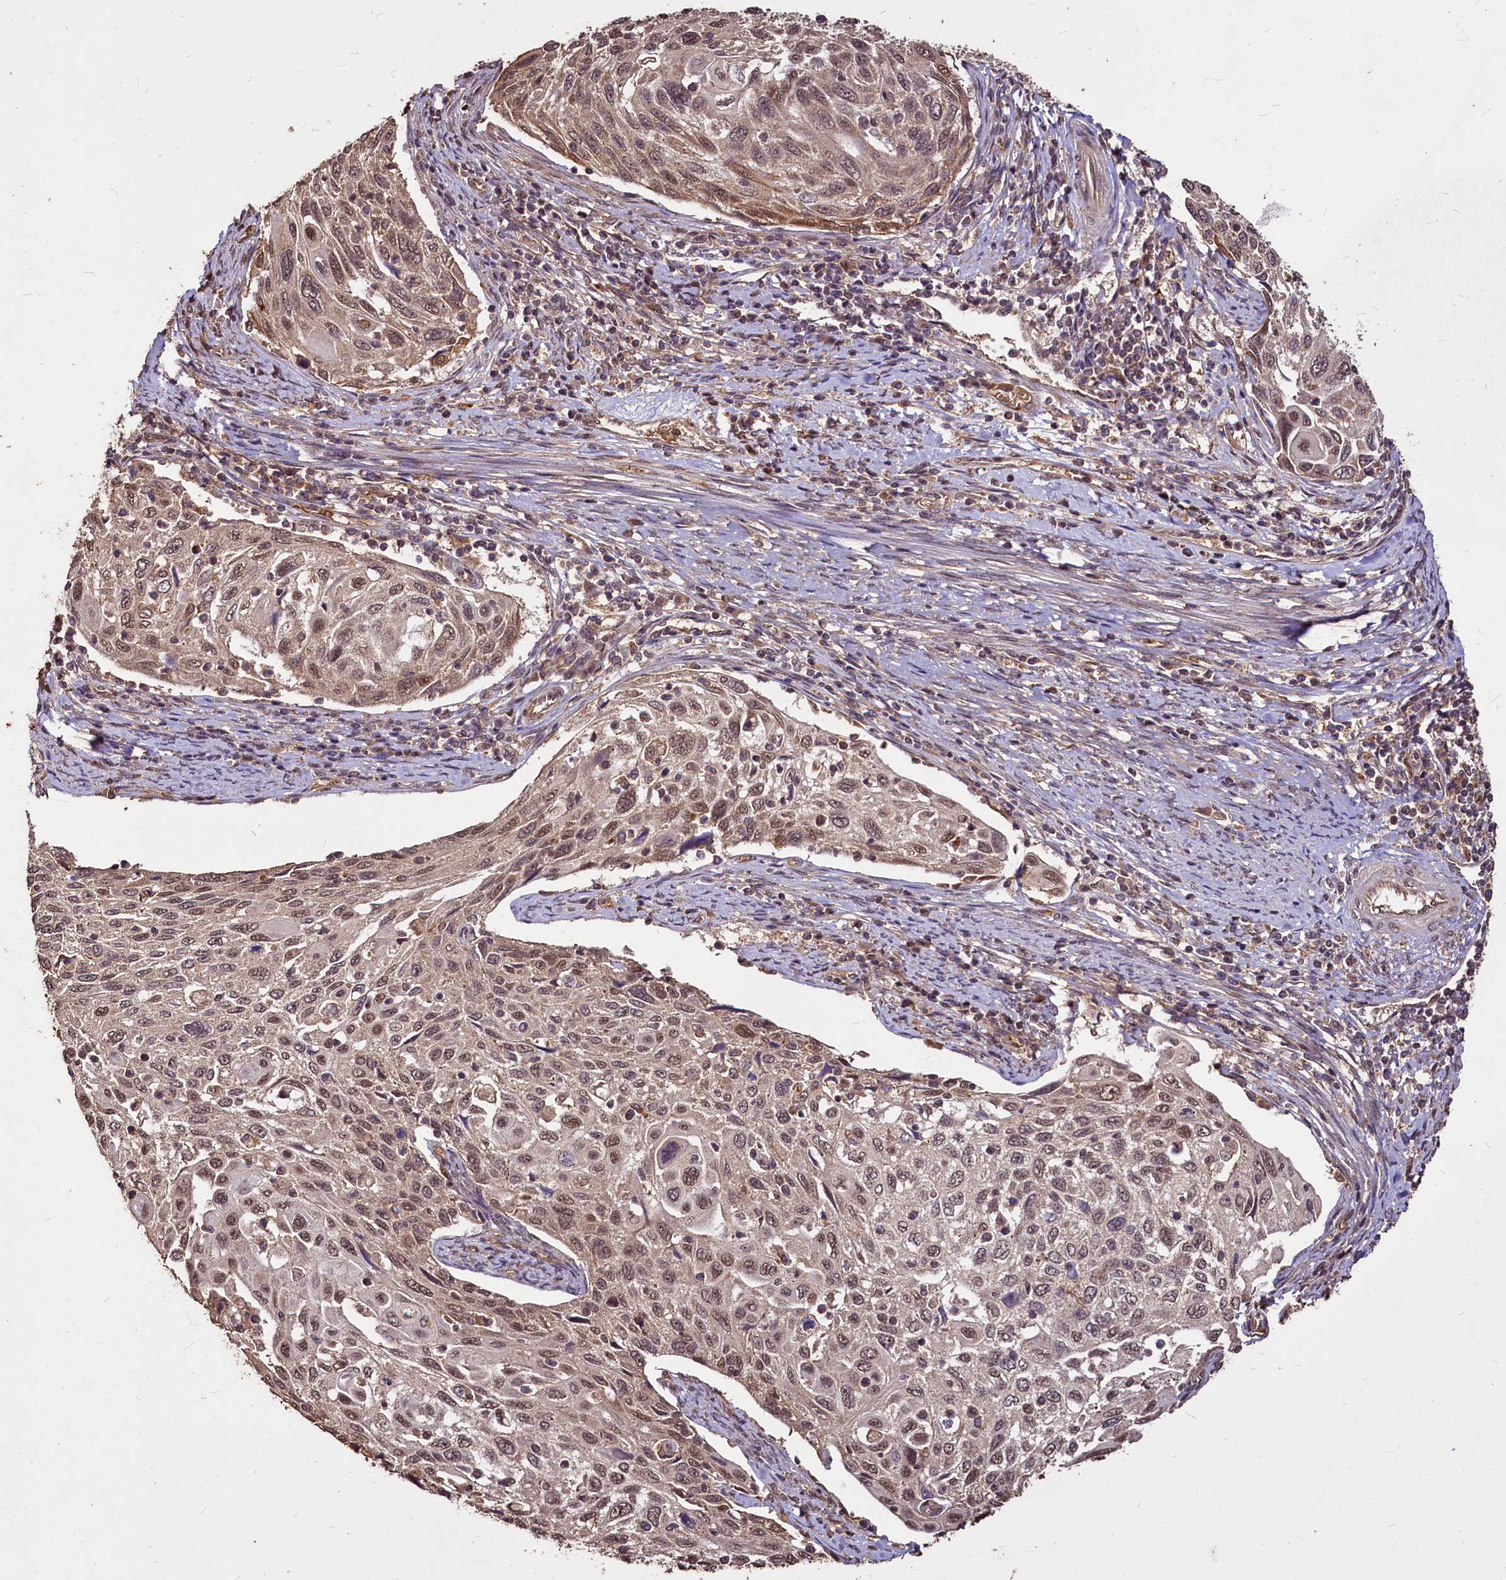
{"staining": {"intensity": "moderate", "quantity": ">75%", "location": "nuclear"}, "tissue": "cervical cancer", "cell_type": "Tumor cells", "image_type": "cancer", "snomed": [{"axis": "morphology", "description": "Squamous cell carcinoma, NOS"}, {"axis": "topography", "description": "Cervix"}], "caption": "High-magnification brightfield microscopy of cervical cancer (squamous cell carcinoma) stained with DAB (3,3'-diaminobenzidine) (brown) and counterstained with hematoxylin (blue). tumor cells exhibit moderate nuclear expression is appreciated in about>75% of cells. (Stains: DAB (3,3'-diaminobenzidine) in brown, nuclei in blue, Microscopy: brightfield microscopy at high magnification).", "gene": "VPS51", "patient": {"sex": "female", "age": 70}}